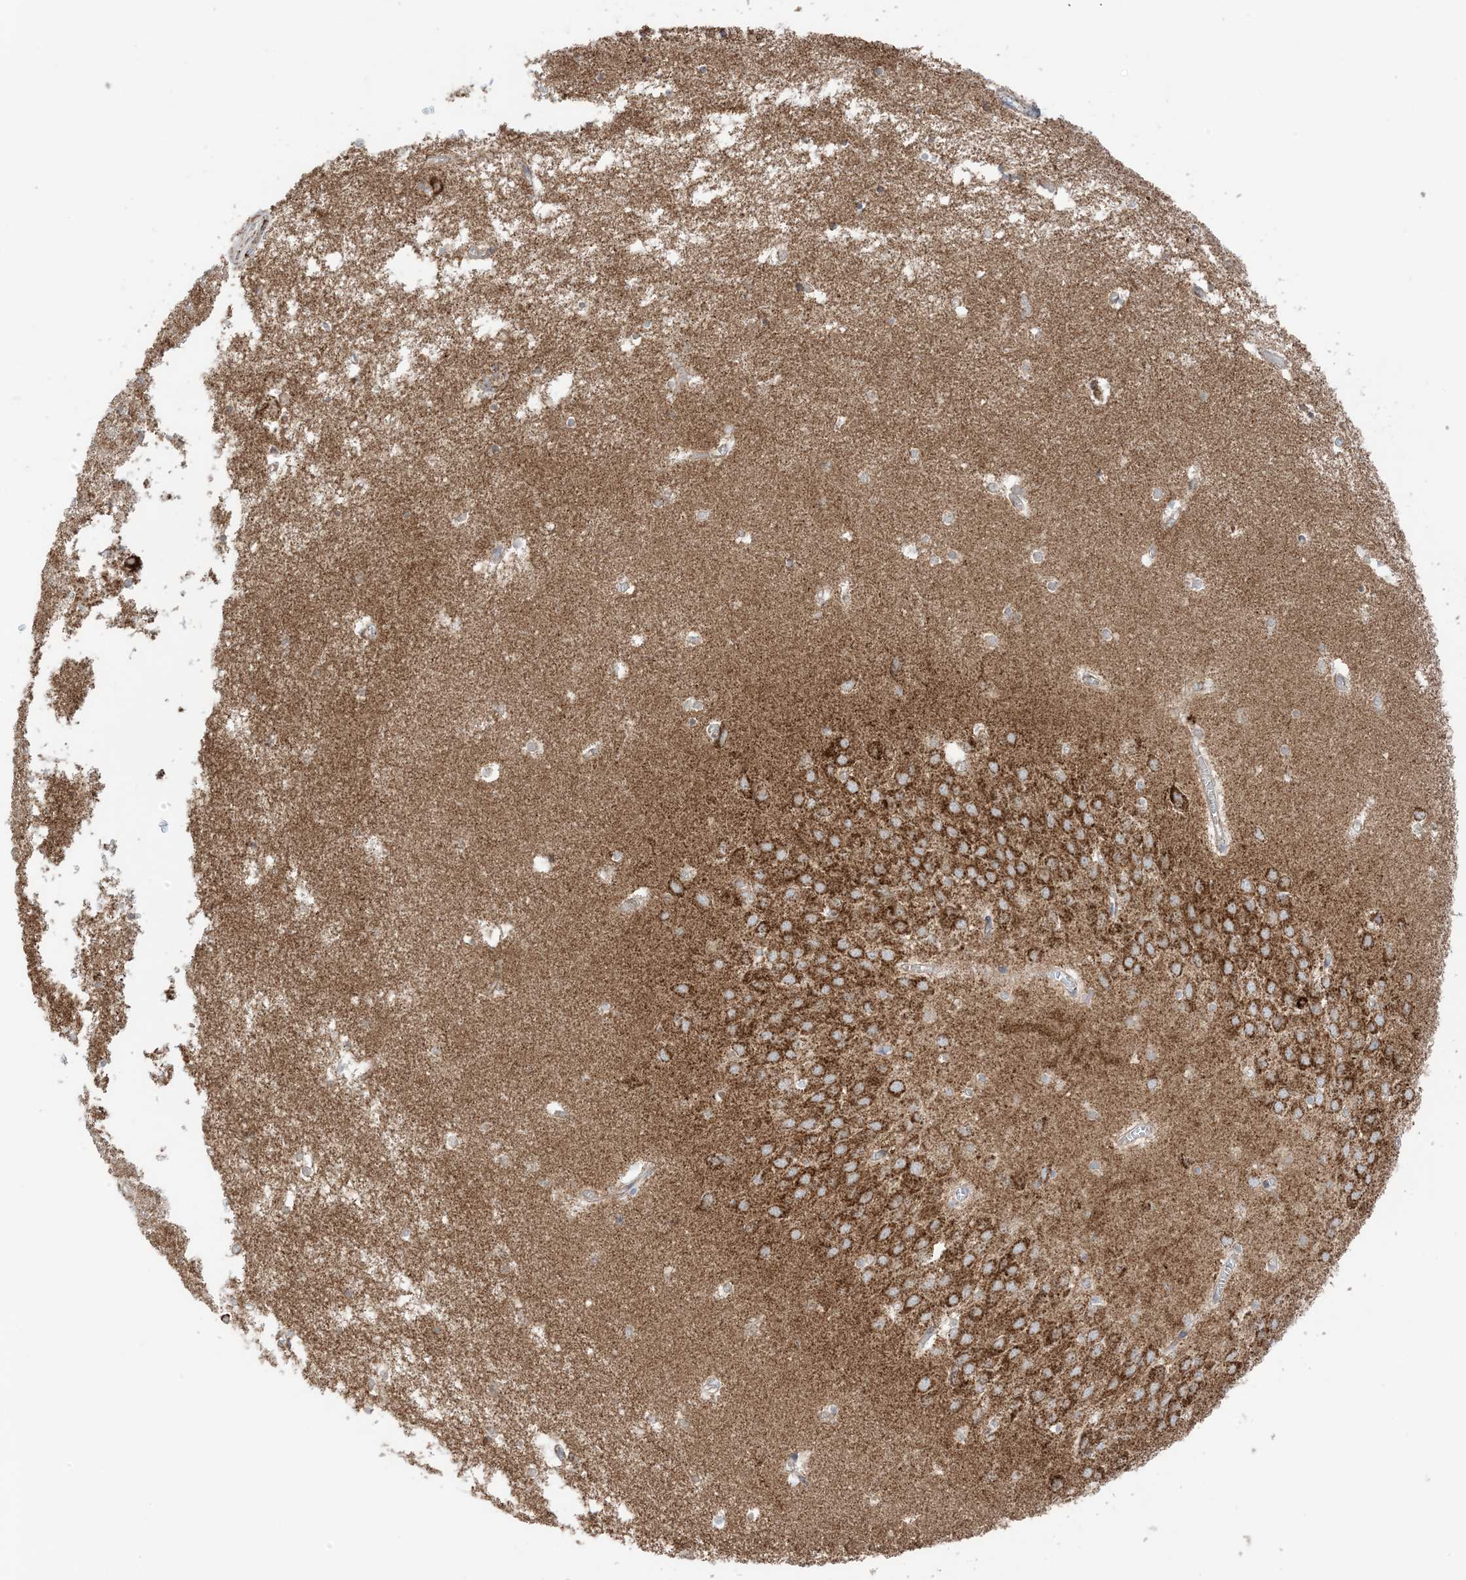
{"staining": {"intensity": "moderate", "quantity": "<25%", "location": "cytoplasmic/membranous"}, "tissue": "hippocampus", "cell_type": "Glial cells", "image_type": "normal", "snomed": [{"axis": "morphology", "description": "Normal tissue, NOS"}, {"axis": "topography", "description": "Hippocampus"}], "caption": "Brown immunohistochemical staining in normal hippocampus reveals moderate cytoplasmic/membranous positivity in about <25% of glial cells.", "gene": "SLC25A12", "patient": {"sex": "male", "age": 70}}